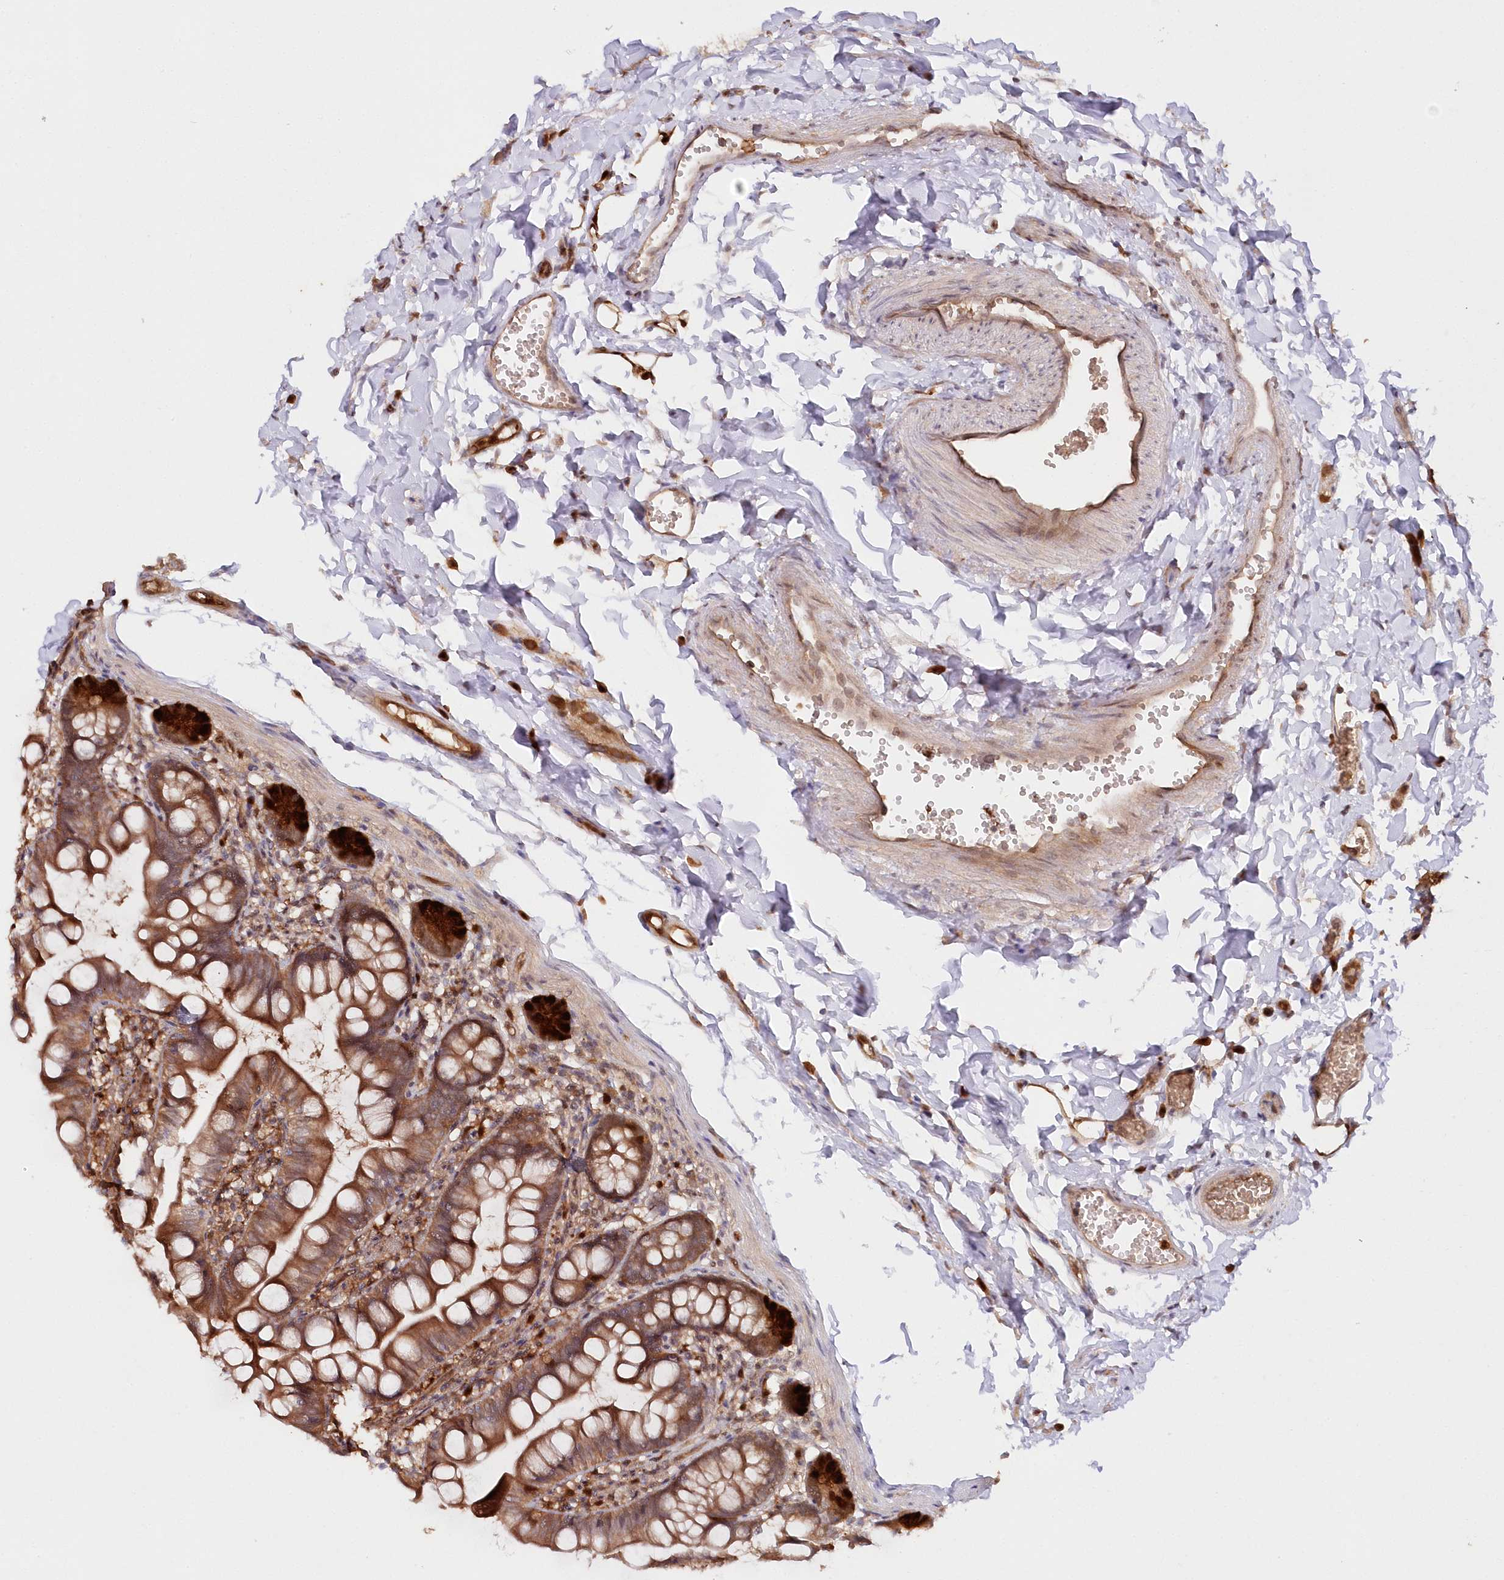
{"staining": {"intensity": "moderate", "quantity": ">75%", "location": "cytoplasmic/membranous"}, "tissue": "small intestine", "cell_type": "Glandular cells", "image_type": "normal", "snomed": [{"axis": "morphology", "description": "Normal tissue, NOS"}, {"axis": "topography", "description": "Small intestine"}], "caption": "Immunohistochemistry (IHC) staining of unremarkable small intestine, which shows medium levels of moderate cytoplasmic/membranous expression in approximately >75% of glandular cells indicating moderate cytoplasmic/membranous protein positivity. The staining was performed using DAB (3,3'-diaminobenzidine) (brown) for protein detection and nuclei were counterstained in hematoxylin (blue).", "gene": "GBE1", "patient": {"sex": "male", "age": 7}}